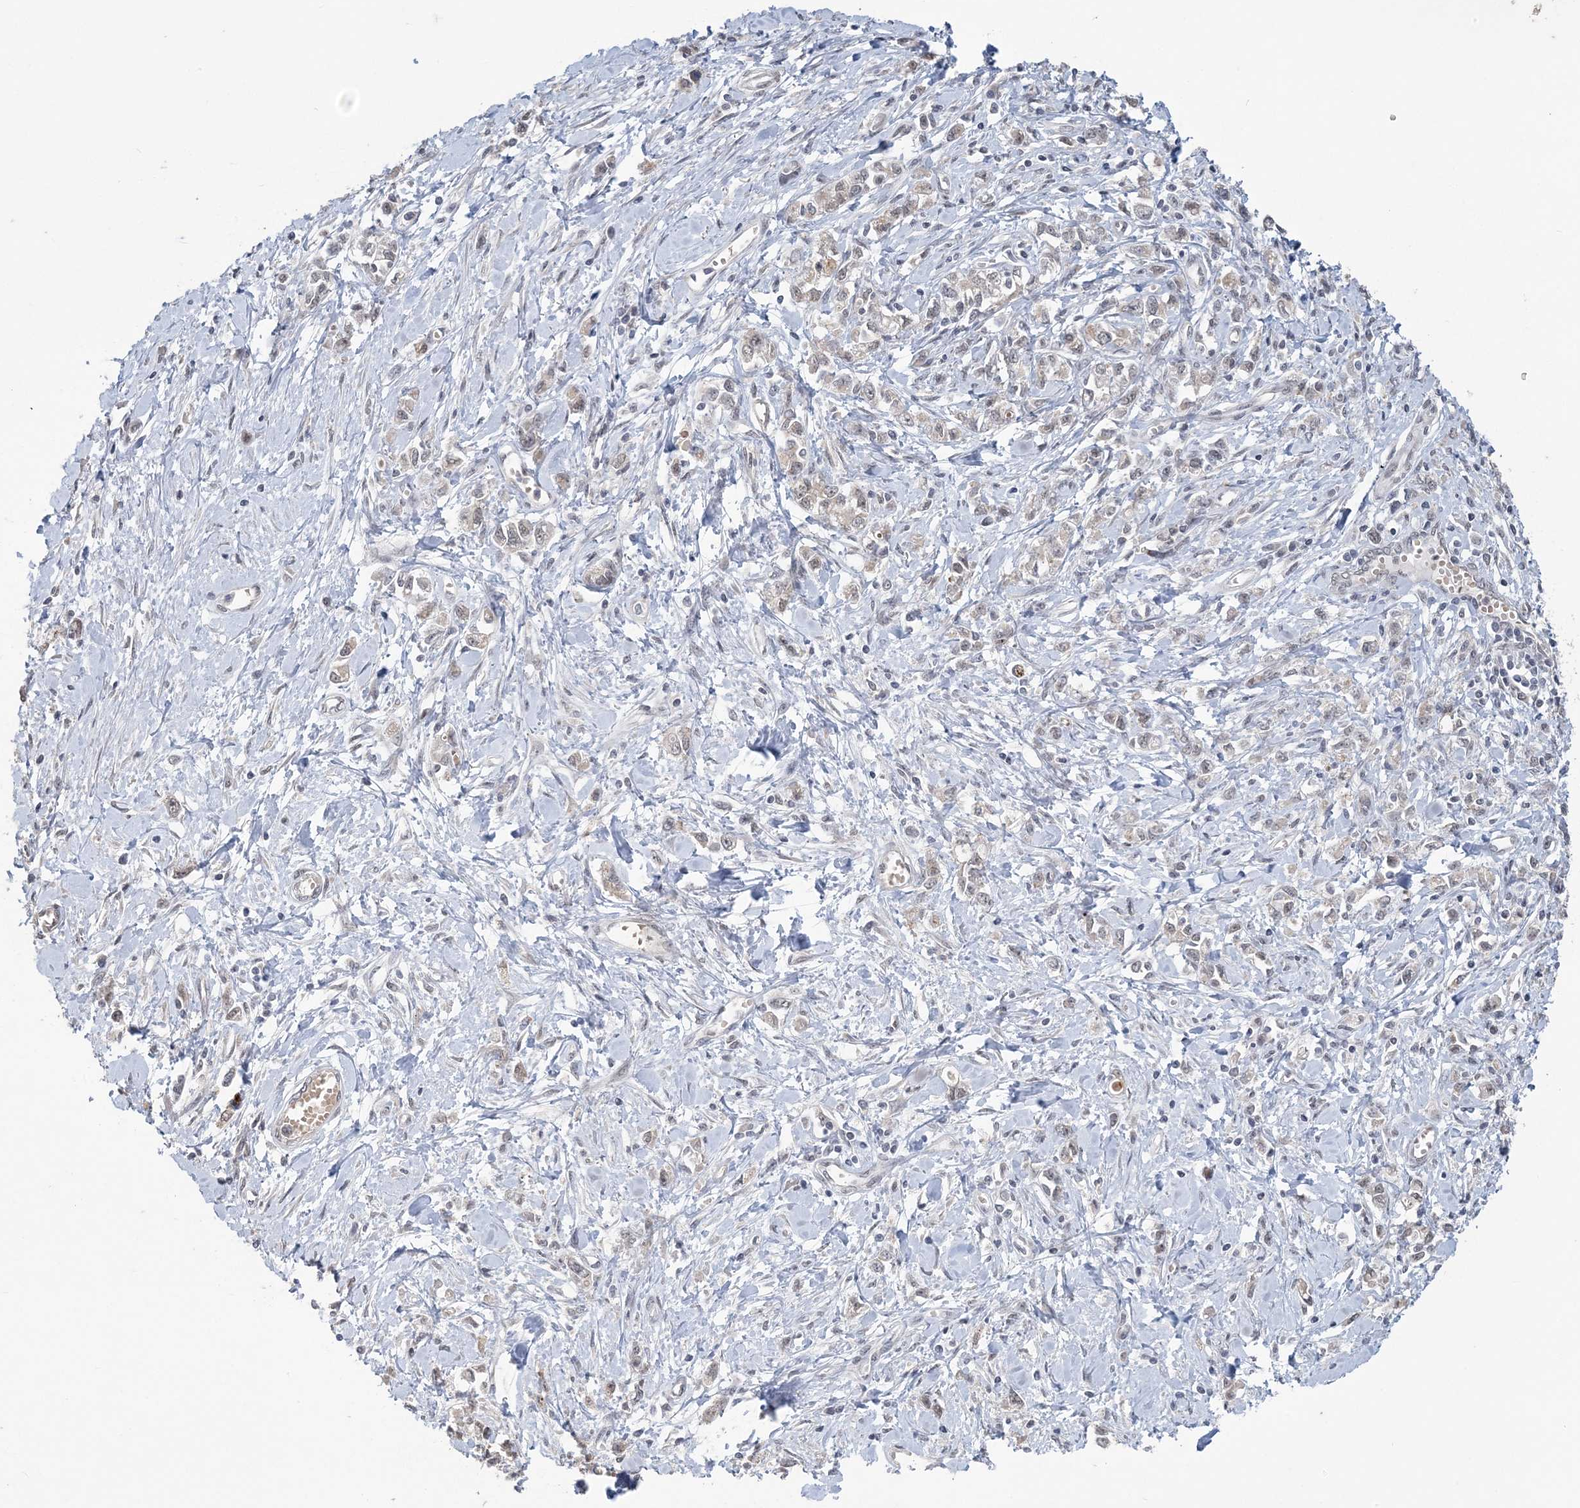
{"staining": {"intensity": "weak", "quantity": "<25%", "location": "nuclear"}, "tissue": "stomach cancer", "cell_type": "Tumor cells", "image_type": "cancer", "snomed": [{"axis": "morphology", "description": "Adenocarcinoma, NOS"}, {"axis": "topography", "description": "Stomach"}], "caption": "This is an immunohistochemistry histopathology image of adenocarcinoma (stomach). There is no staining in tumor cells.", "gene": "ZBTB7A", "patient": {"sex": "female", "age": 76}}